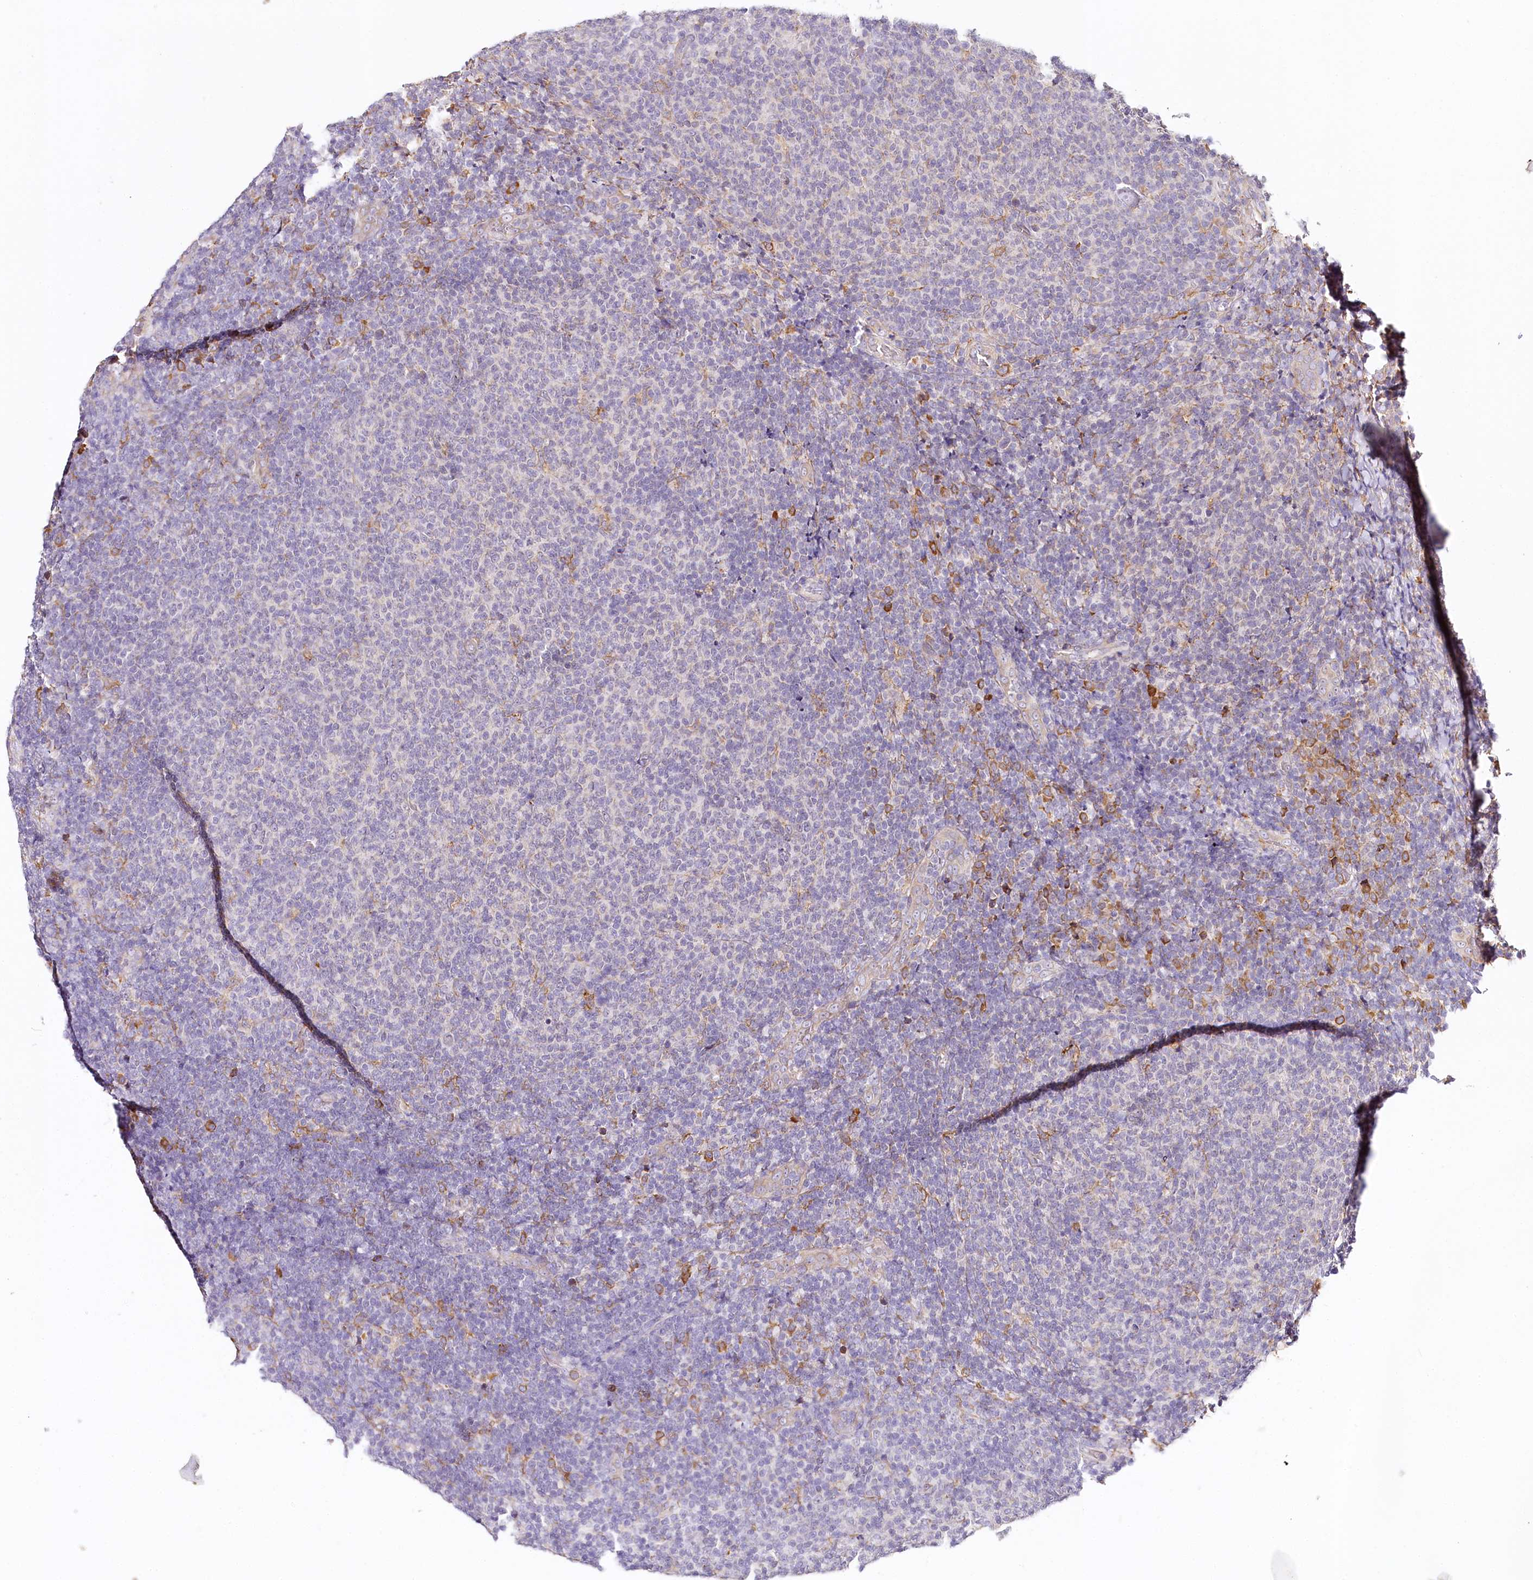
{"staining": {"intensity": "strong", "quantity": "<25%", "location": "cytoplasmic/membranous"}, "tissue": "lymphoma", "cell_type": "Tumor cells", "image_type": "cancer", "snomed": [{"axis": "morphology", "description": "Malignant lymphoma, non-Hodgkin's type, Low grade"}, {"axis": "topography", "description": "Lymph node"}], "caption": "Protein expression analysis of malignant lymphoma, non-Hodgkin's type (low-grade) exhibits strong cytoplasmic/membranous positivity in about <25% of tumor cells.", "gene": "VEGFA", "patient": {"sex": "male", "age": 66}}